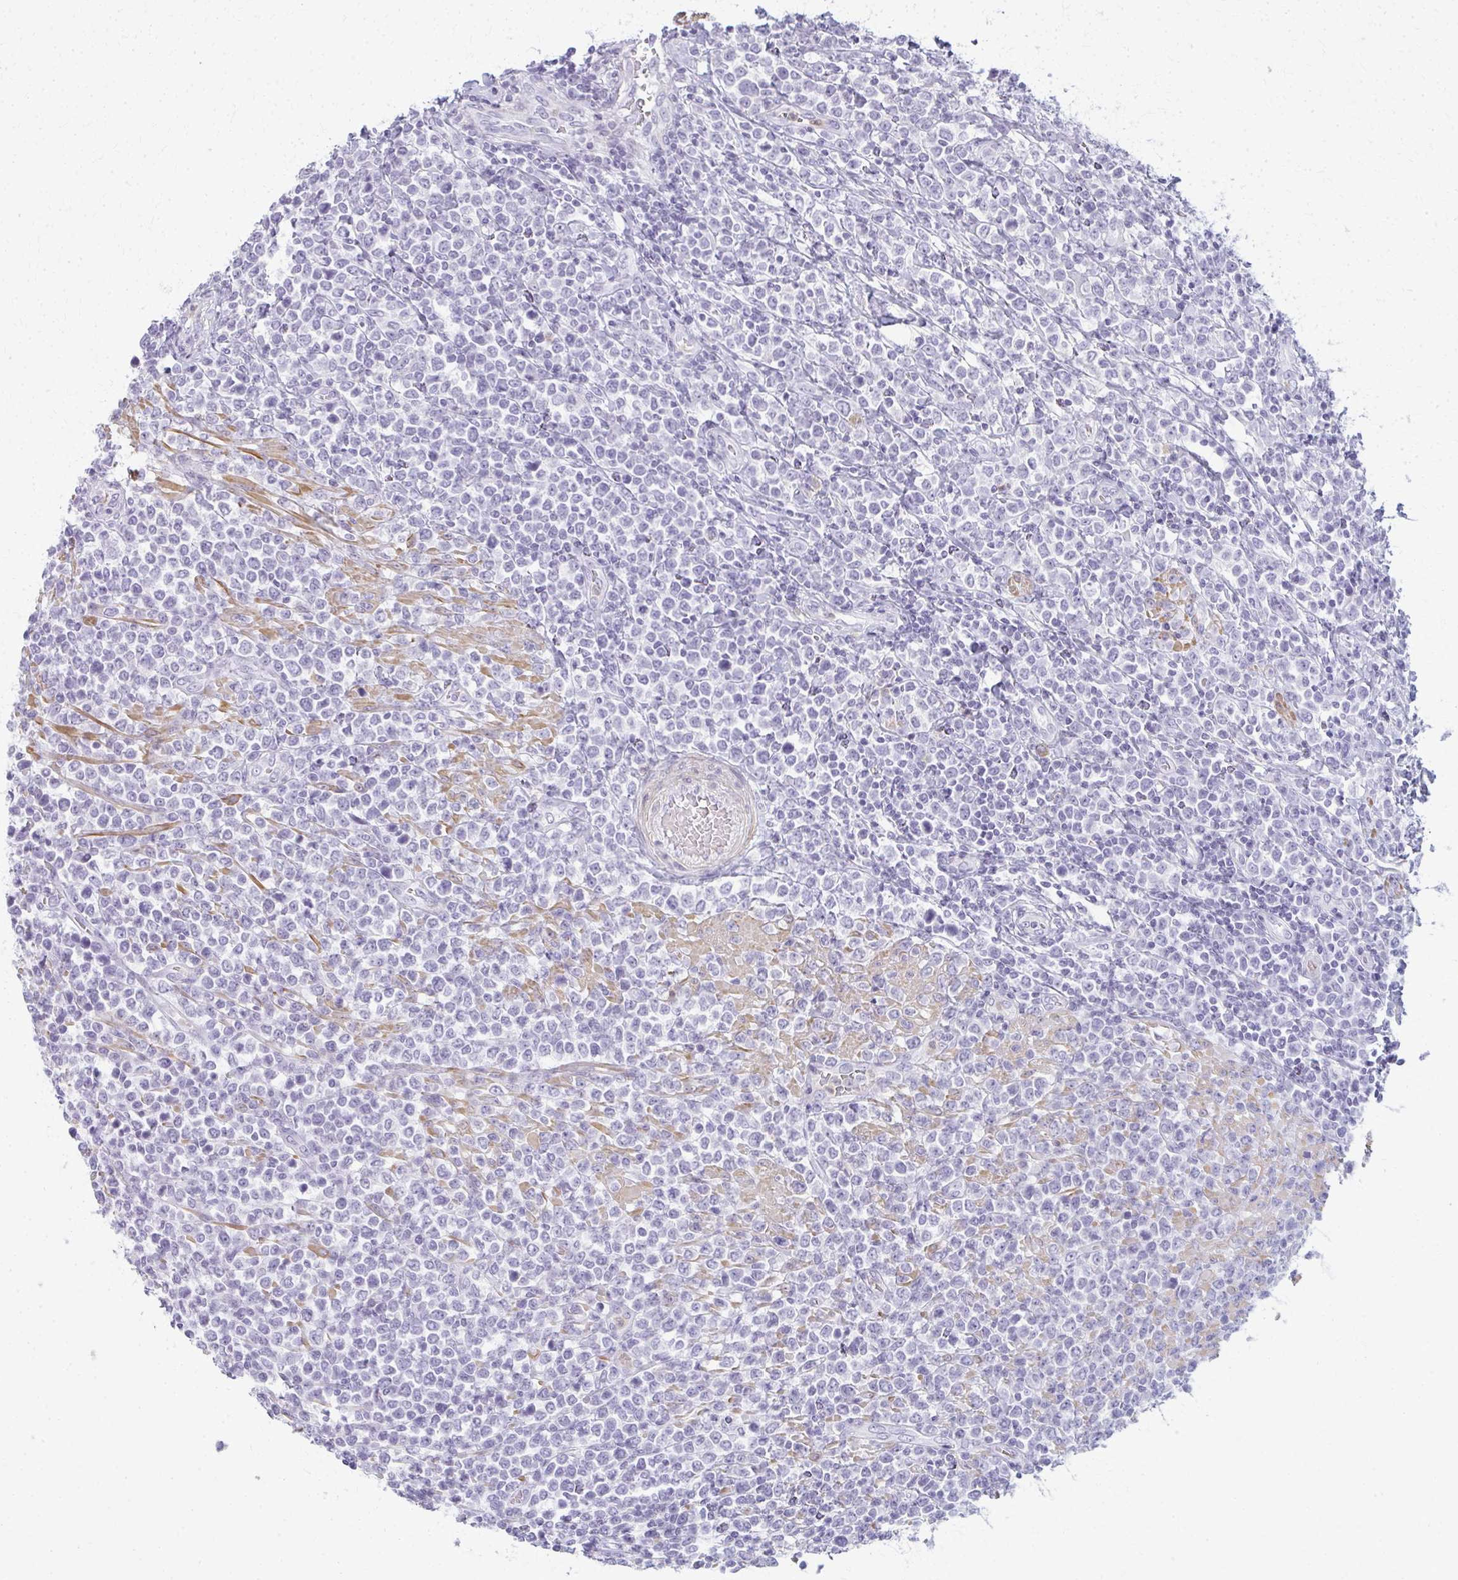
{"staining": {"intensity": "negative", "quantity": "none", "location": "none"}, "tissue": "lymphoma", "cell_type": "Tumor cells", "image_type": "cancer", "snomed": [{"axis": "morphology", "description": "Malignant lymphoma, non-Hodgkin's type, High grade"}, {"axis": "topography", "description": "Soft tissue"}], "caption": "High magnification brightfield microscopy of lymphoma stained with DAB (3,3'-diaminobenzidine) (brown) and counterstained with hematoxylin (blue): tumor cells show no significant staining.", "gene": "CA3", "patient": {"sex": "female", "age": 56}}